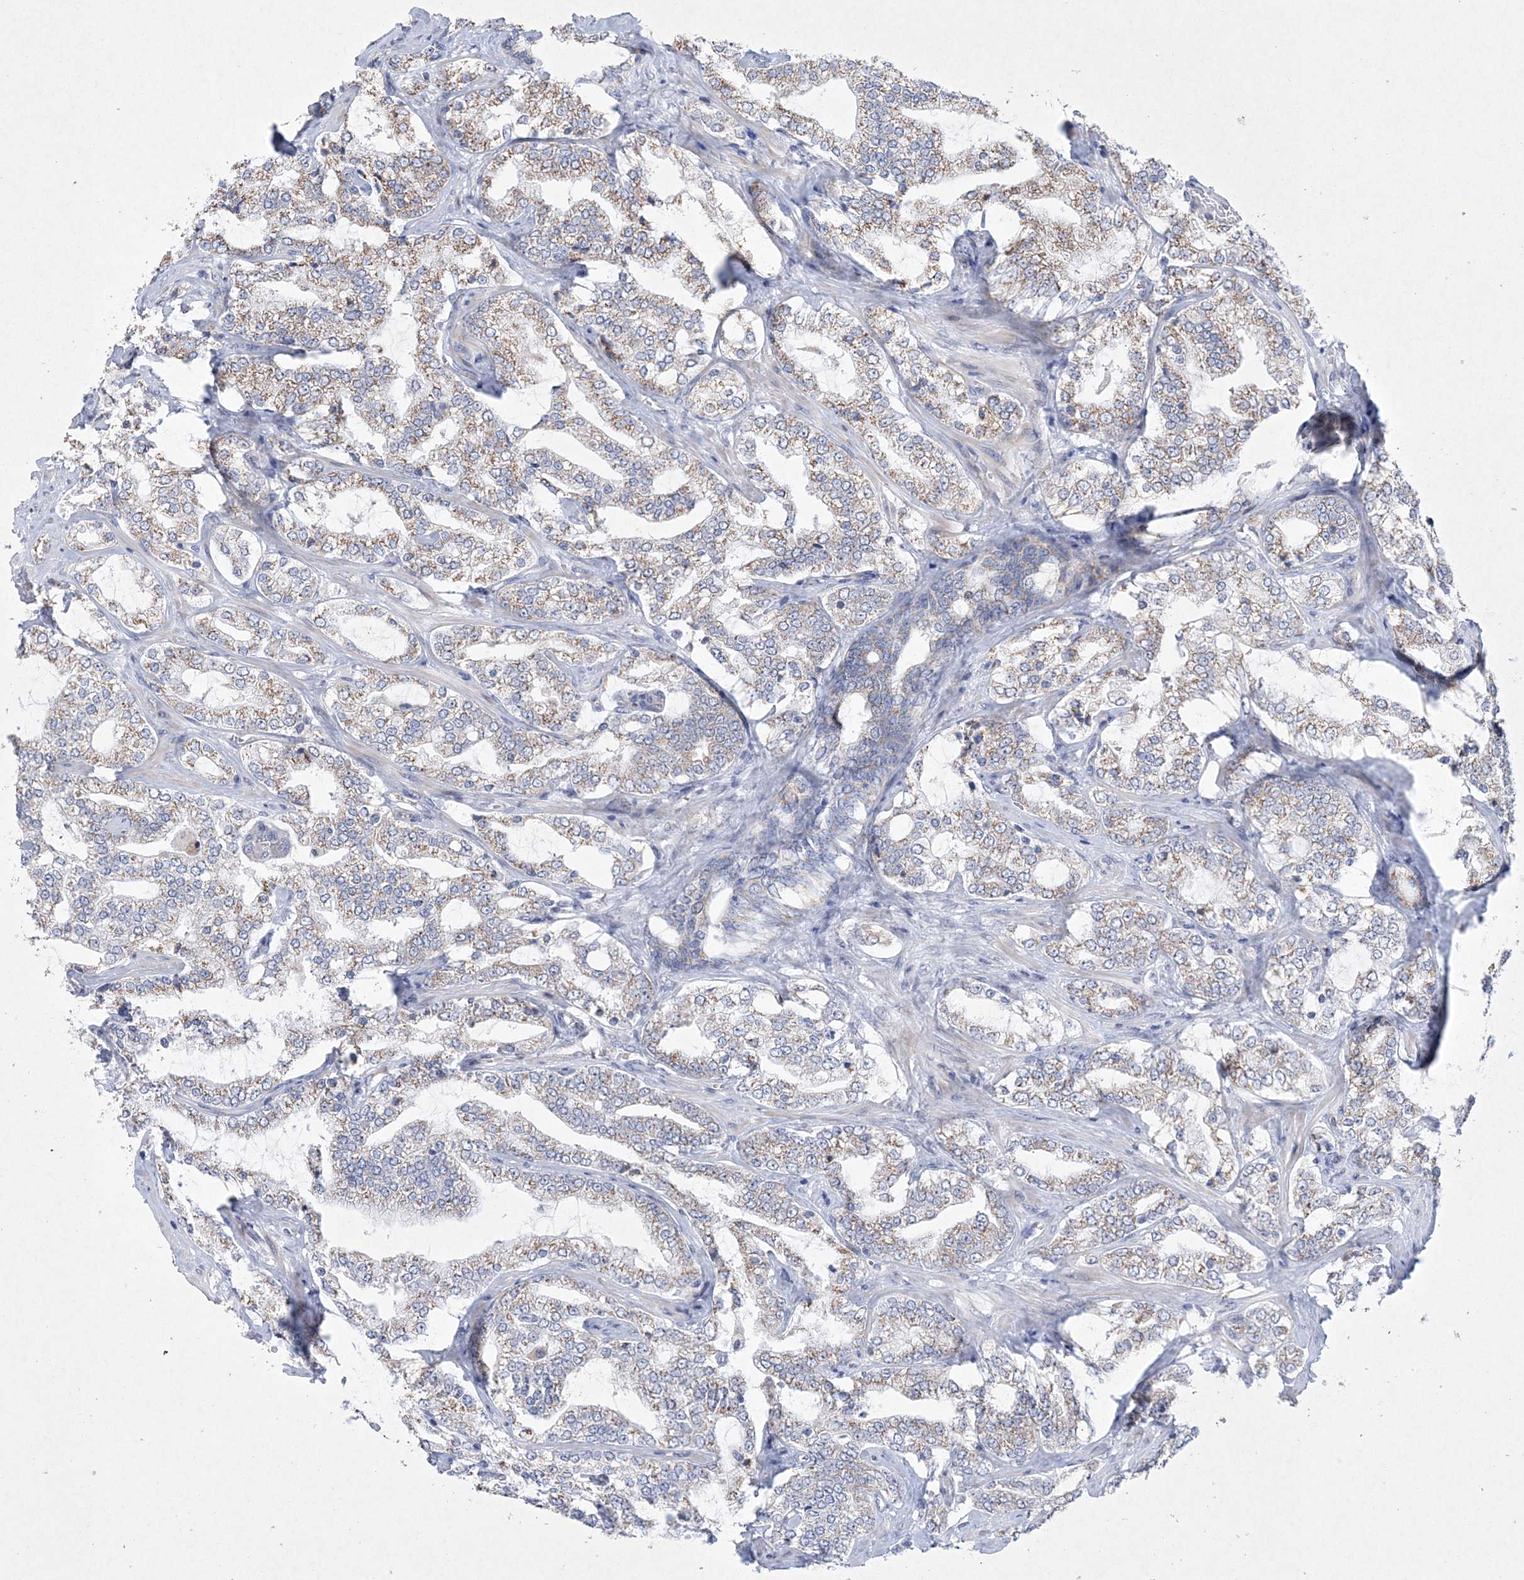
{"staining": {"intensity": "weak", "quantity": ">75%", "location": "cytoplasmic/membranous"}, "tissue": "prostate cancer", "cell_type": "Tumor cells", "image_type": "cancer", "snomed": [{"axis": "morphology", "description": "Adenocarcinoma, High grade"}, {"axis": "topography", "description": "Prostate"}], "caption": "Prostate high-grade adenocarcinoma stained with a protein marker demonstrates weak staining in tumor cells.", "gene": "CES4A", "patient": {"sex": "male", "age": 64}}